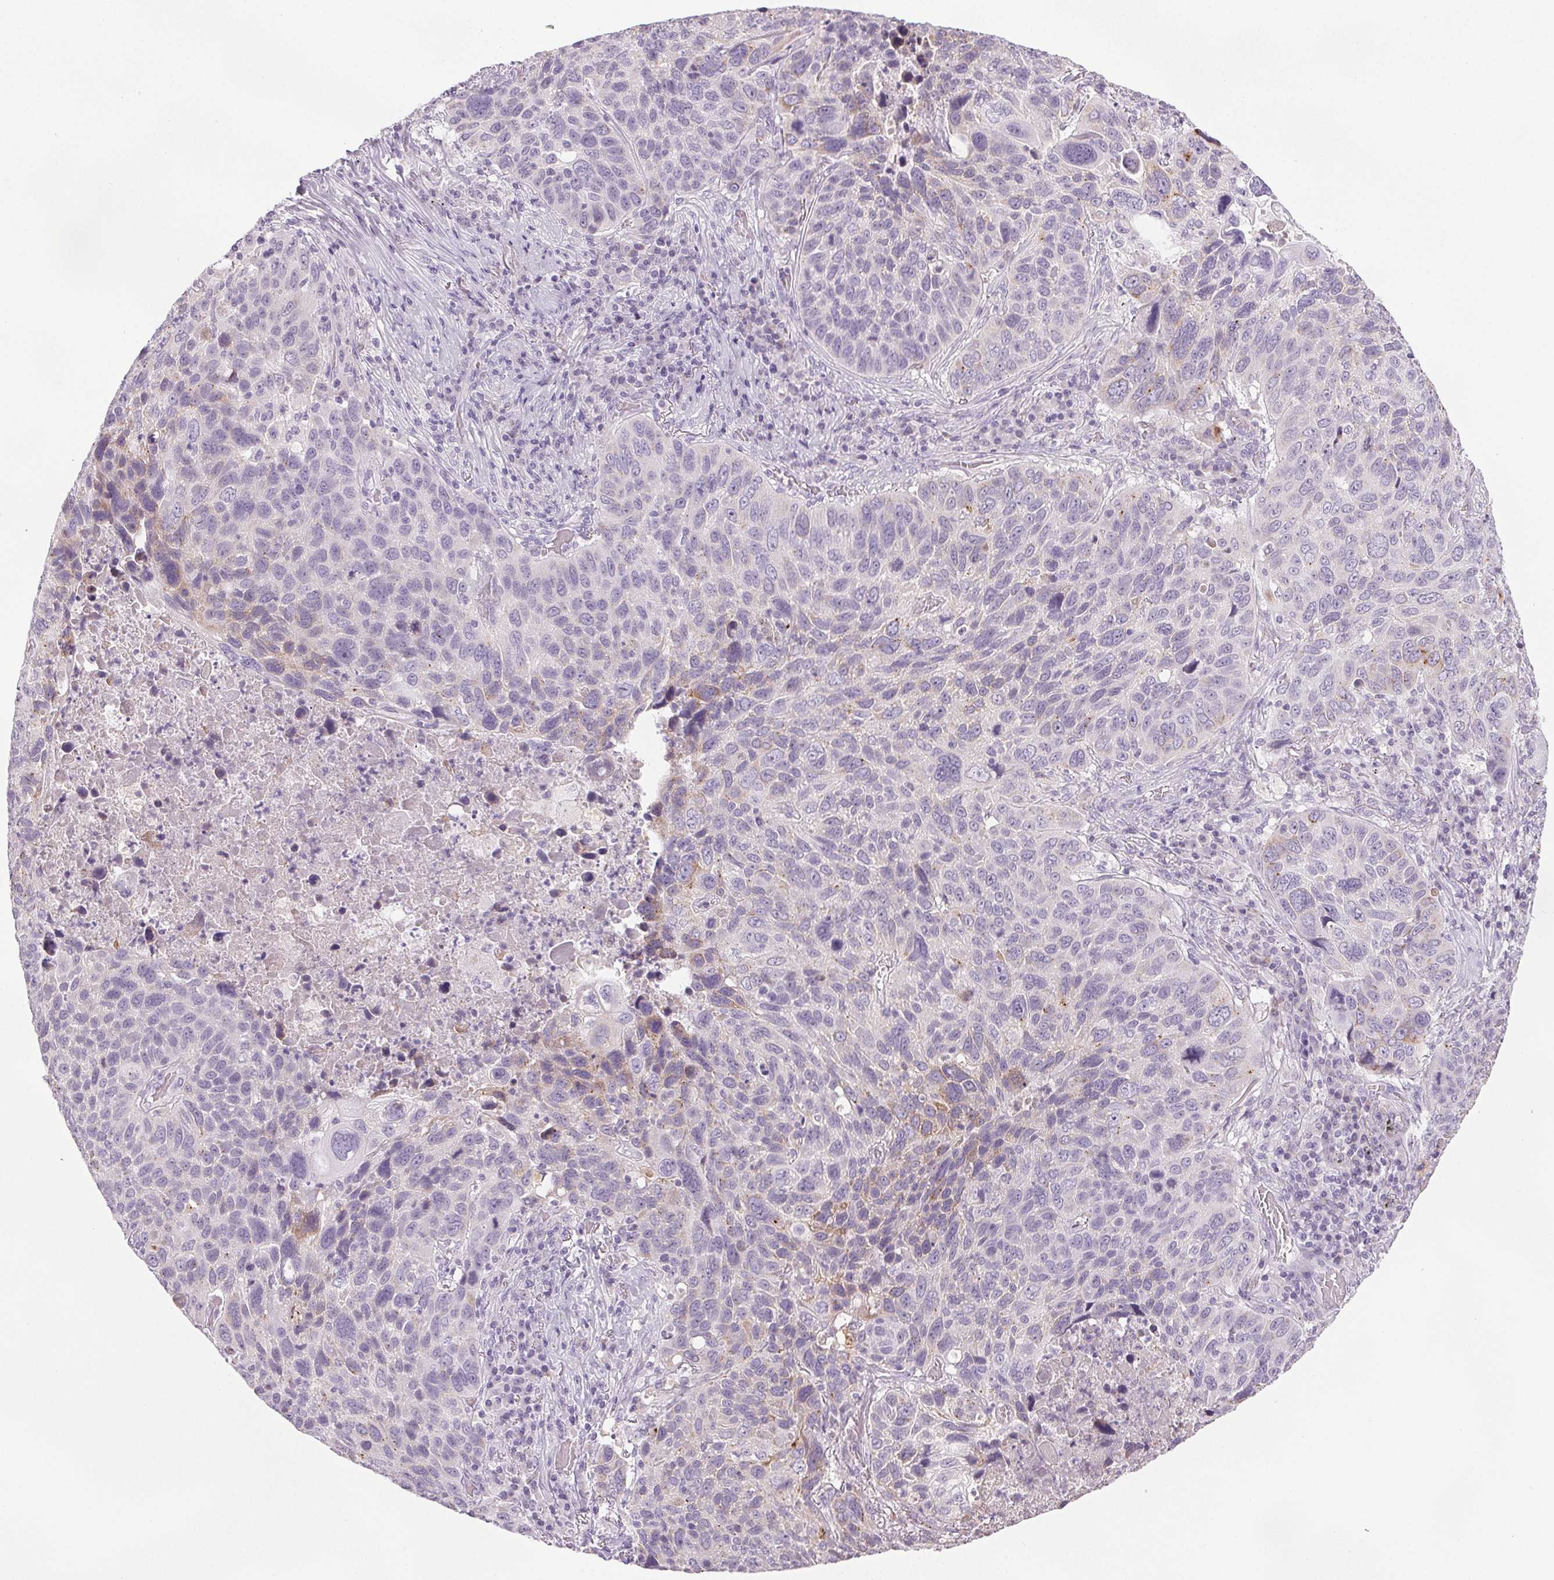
{"staining": {"intensity": "weak", "quantity": "<25%", "location": "cytoplasmic/membranous"}, "tissue": "lung cancer", "cell_type": "Tumor cells", "image_type": "cancer", "snomed": [{"axis": "morphology", "description": "Squamous cell carcinoma, NOS"}, {"axis": "topography", "description": "Lung"}], "caption": "Immunohistochemistry (IHC) histopathology image of lung cancer (squamous cell carcinoma) stained for a protein (brown), which exhibits no staining in tumor cells.", "gene": "COL7A1", "patient": {"sex": "male", "age": 68}}